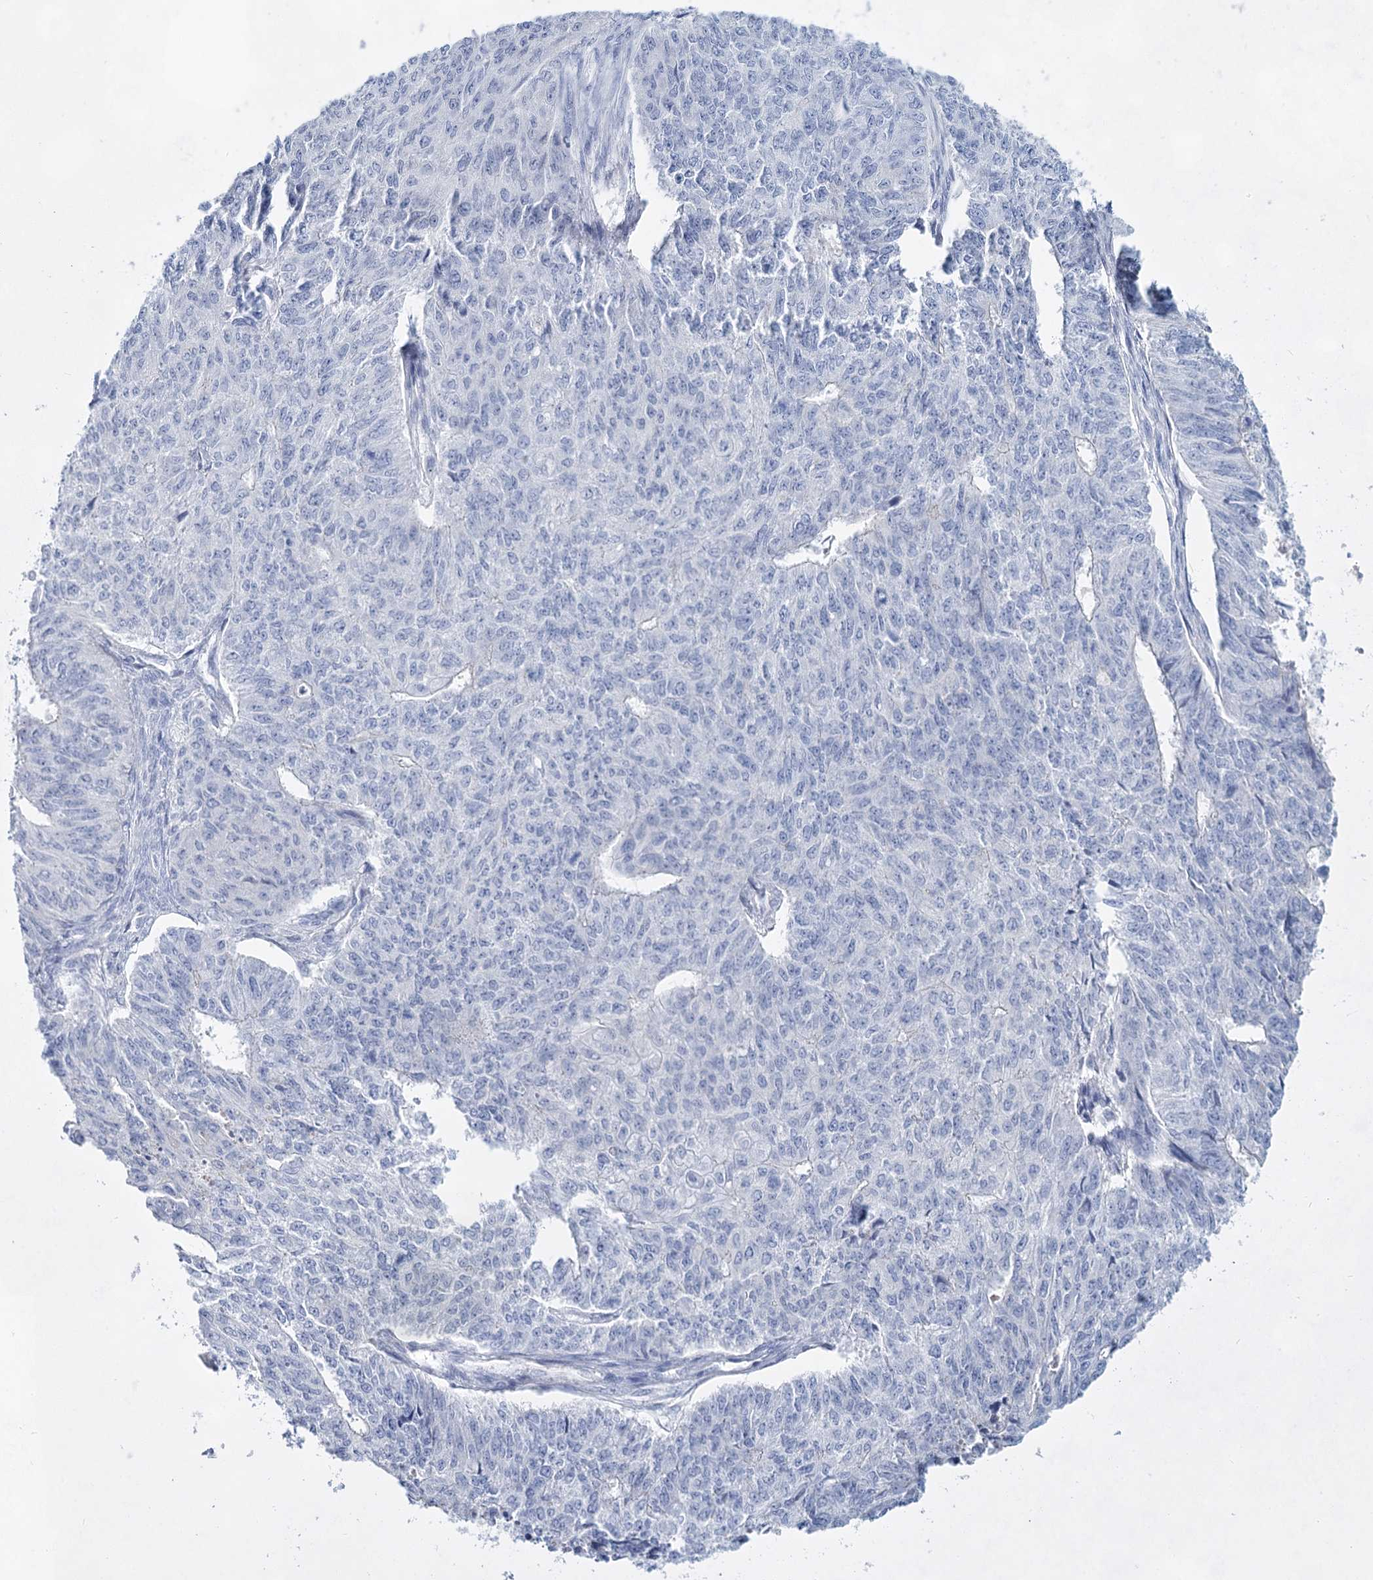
{"staining": {"intensity": "negative", "quantity": "none", "location": "none"}, "tissue": "endometrial cancer", "cell_type": "Tumor cells", "image_type": "cancer", "snomed": [{"axis": "morphology", "description": "Adenocarcinoma, NOS"}, {"axis": "topography", "description": "Endometrium"}], "caption": "Immunohistochemical staining of human endometrial adenocarcinoma shows no significant positivity in tumor cells.", "gene": "SLC17A2", "patient": {"sex": "female", "age": 32}}